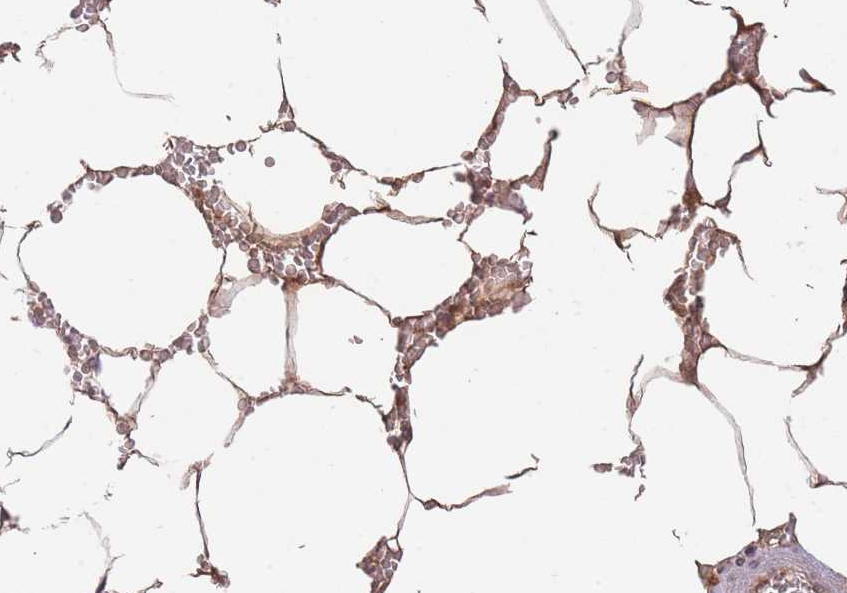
{"staining": {"intensity": "moderate", "quantity": ">75%", "location": "cytoplasmic/membranous,nuclear"}, "tissue": "bone marrow", "cell_type": "Hematopoietic cells", "image_type": "normal", "snomed": [{"axis": "morphology", "description": "Normal tissue, NOS"}, {"axis": "topography", "description": "Bone marrow"}], "caption": "About >75% of hematopoietic cells in unremarkable human bone marrow display moderate cytoplasmic/membranous,nuclear protein positivity as visualized by brown immunohistochemical staining.", "gene": "RALGDS", "patient": {"sex": "male", "age": 70}}